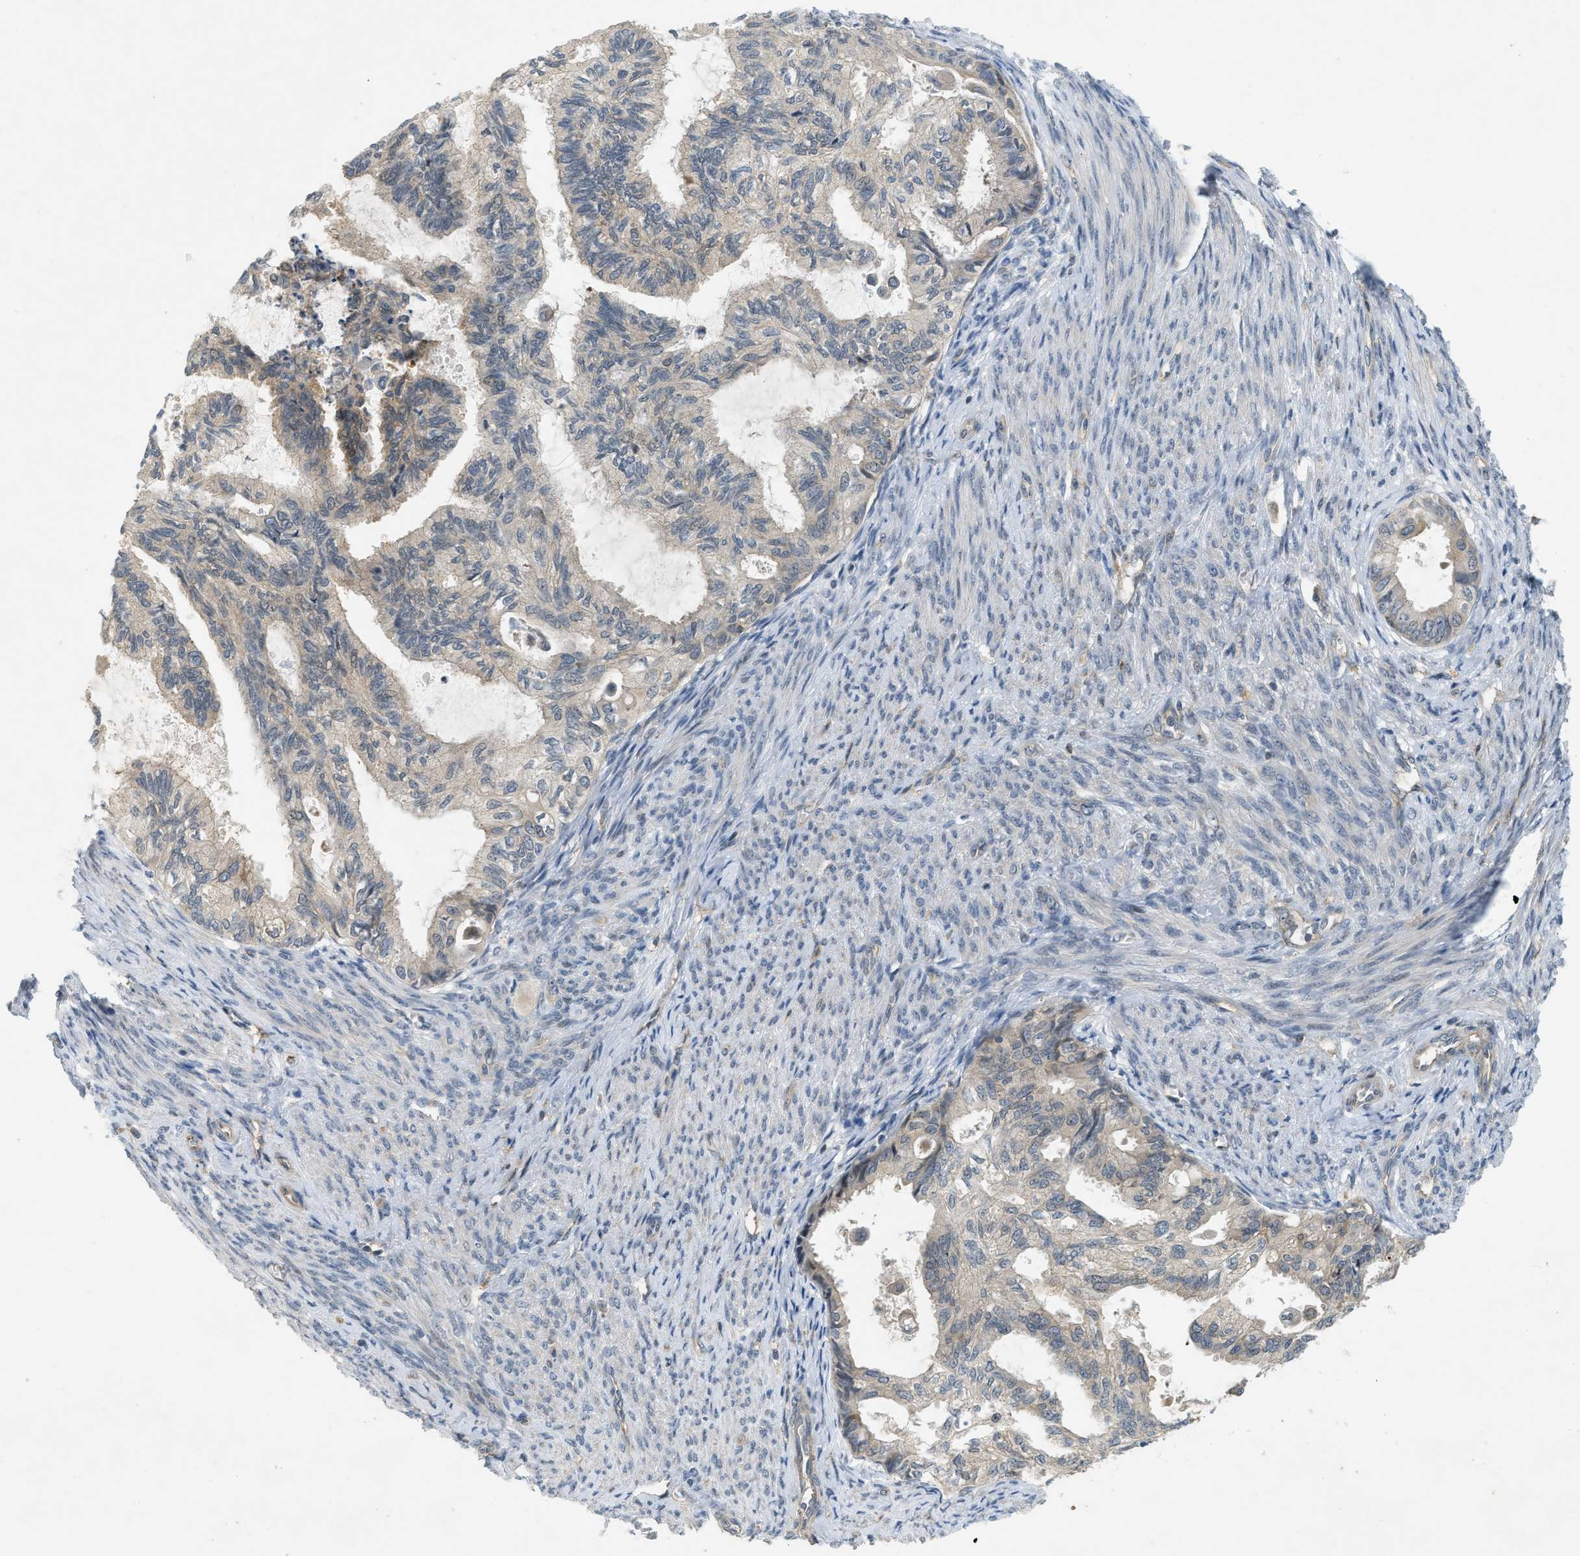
{"staining": {"intensity": "negative", "quantity": "none", "location": "none"}, "tissue": "cervical cancer", "cell_type": "Tumor cells", "image_type": "cancer", "snomed": [{"axis": "morphology", "description": "Normal tissue, NOS"}, {"axis": "morphology", "description": "Adenocarcinoma, NOS"}, {"axis": "topography", "description": "Cervix"}, {"axis": "topography", "description": "Endometrium"}], "caption": "DAB (3,3'-diaminobenzidine) immunohistochemical staining of human cervical adenocarcinoma shows no significant staining in tumor cells.", "gene": "PDCL3", "patient": {"sex": "female", "age": 86}}